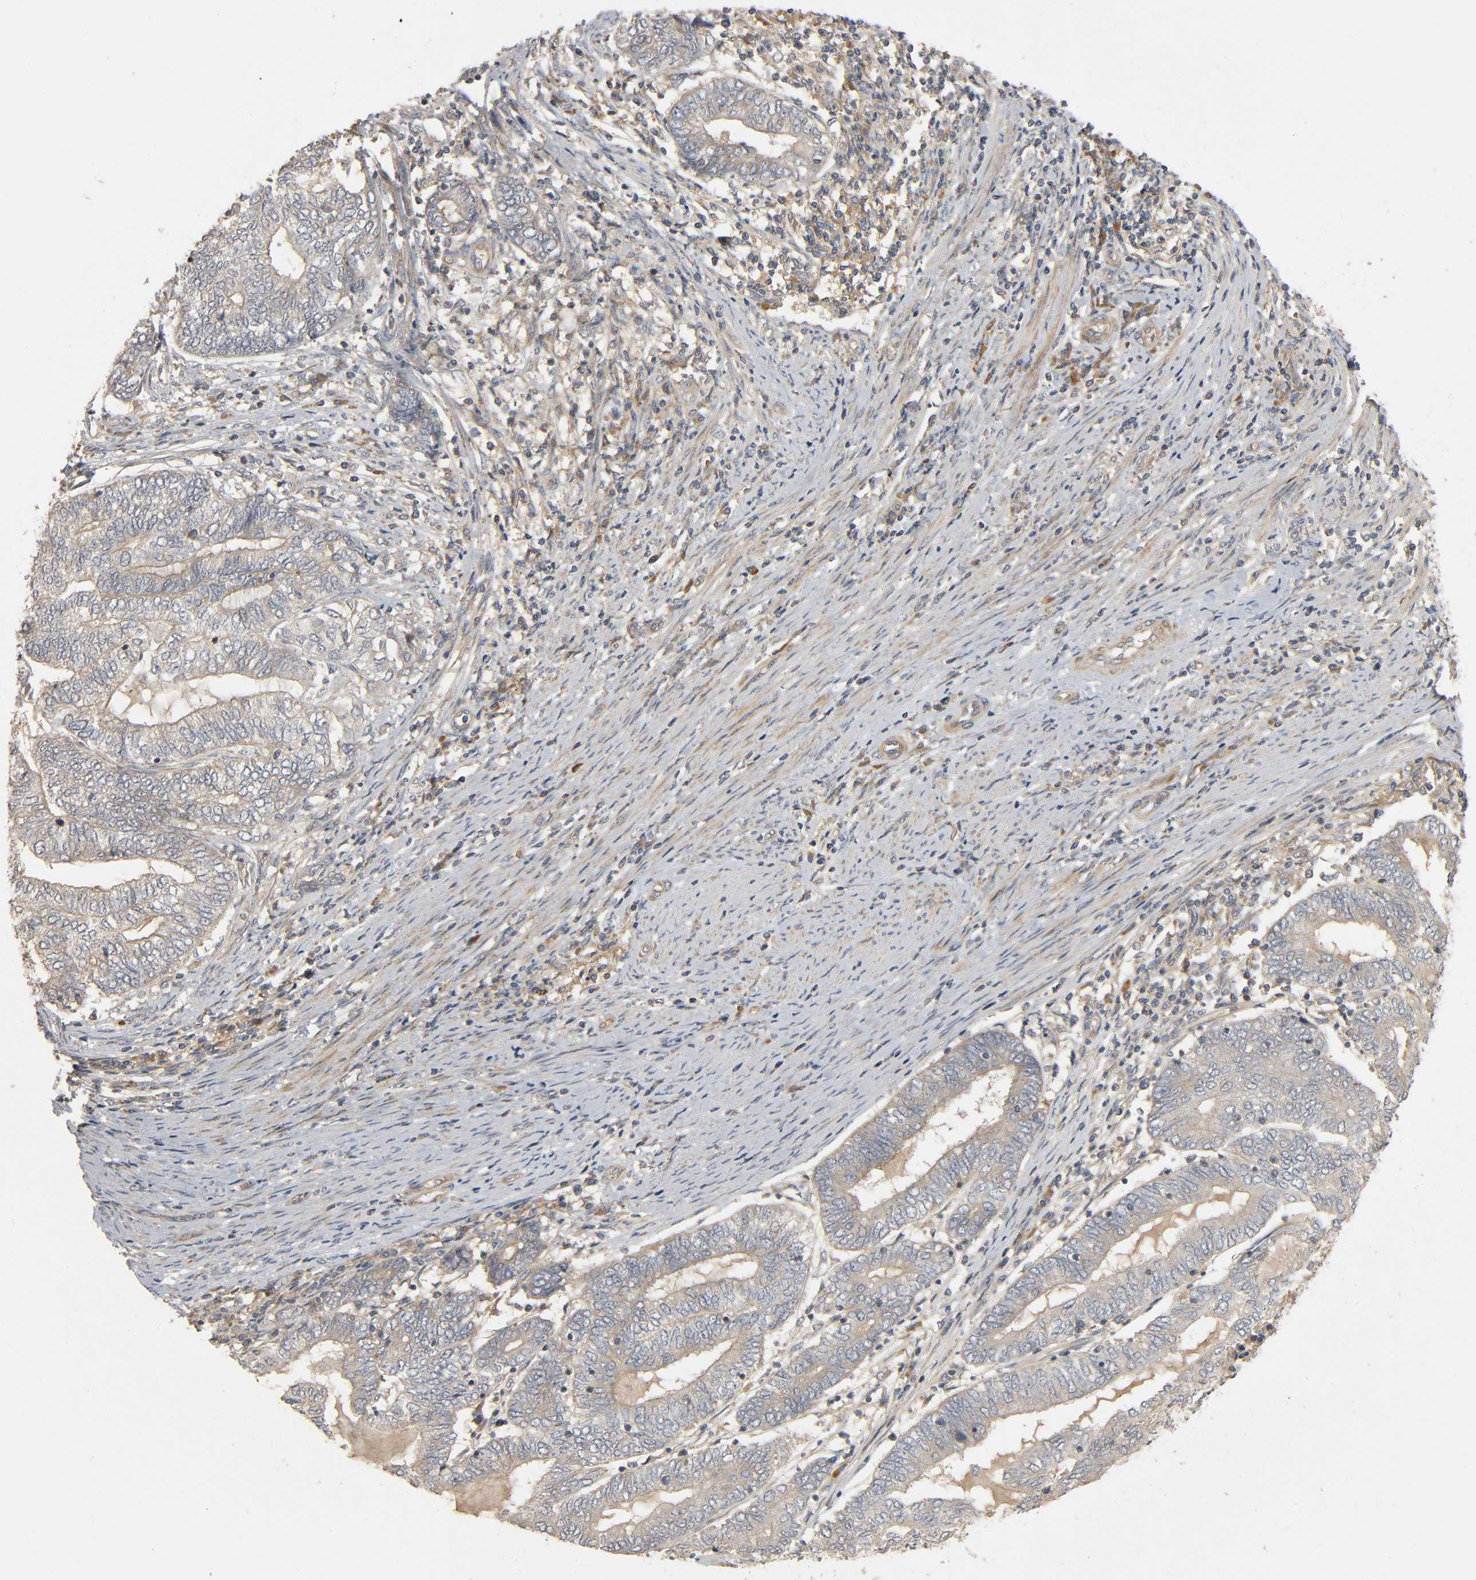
{"staining": {"intensity": "moderate", "quantity": "25%-75%", "location": "cytoplasmic/membranous"}, "tissue": "endometrial cancer", "cell_type": "Tumor cells", "image_type": "cancer", "snomed": [{"axis": "morphology", "description": "Adenocarcinoma, NOS"}, {"axis": "topography", "description": "Uterus"}, {"axis": "topography", "description": "Endometrium"}], "caption": "Immunohistochemistry histopathology image of endometrial adenocarcinoma stained for a protein (brown), which exhibits medium levels of moderate cytoplasmic/membranous staining in approximately 25%-75% of tumor cells.", "gene": "SGSM1", "patient": {"sex": "female", "age": 70}}